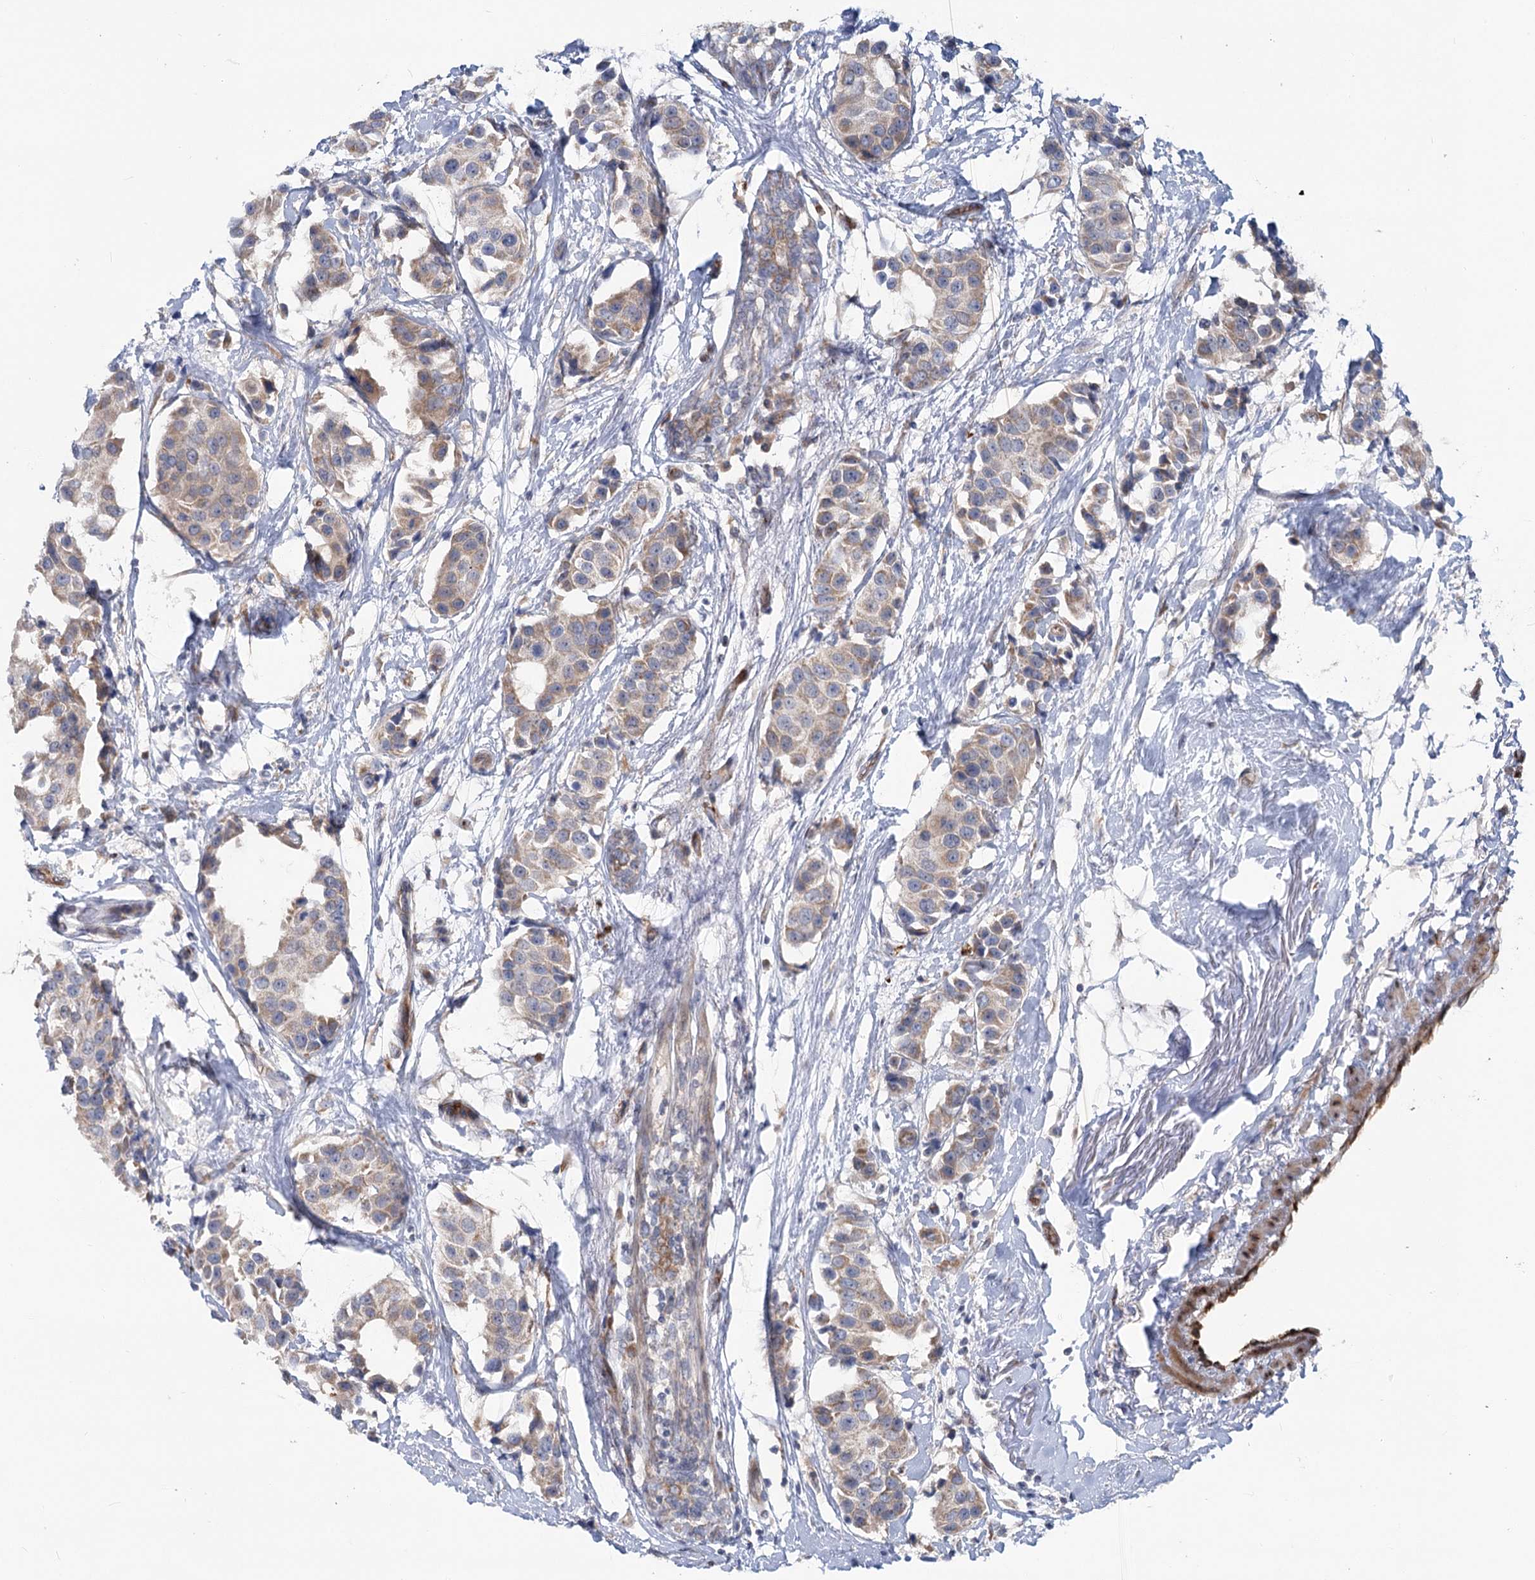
{"staining": {"intensity": "weak", "quantity": ">75%", "location": "cytoplasmic/membranous"}, "tissue": "breast cancer", "cell_type": "Tumor cells", "image_type": "cancer", "snomed": [{"axis": "morphology", "description": "Normal tissue, NOS"}, {"axis": "morphology", "description": "Duct carcinoma"}, {"axis": "topography", "description": "Breast"}], "caption": "About >75% of tumor cells in human breast cancer display weak cytoplasmic/membranous protein staining as visualized by brown immunohistochemical staining.", "gene": "CIB4", "patient": {"sex": "female", "age": 39}}